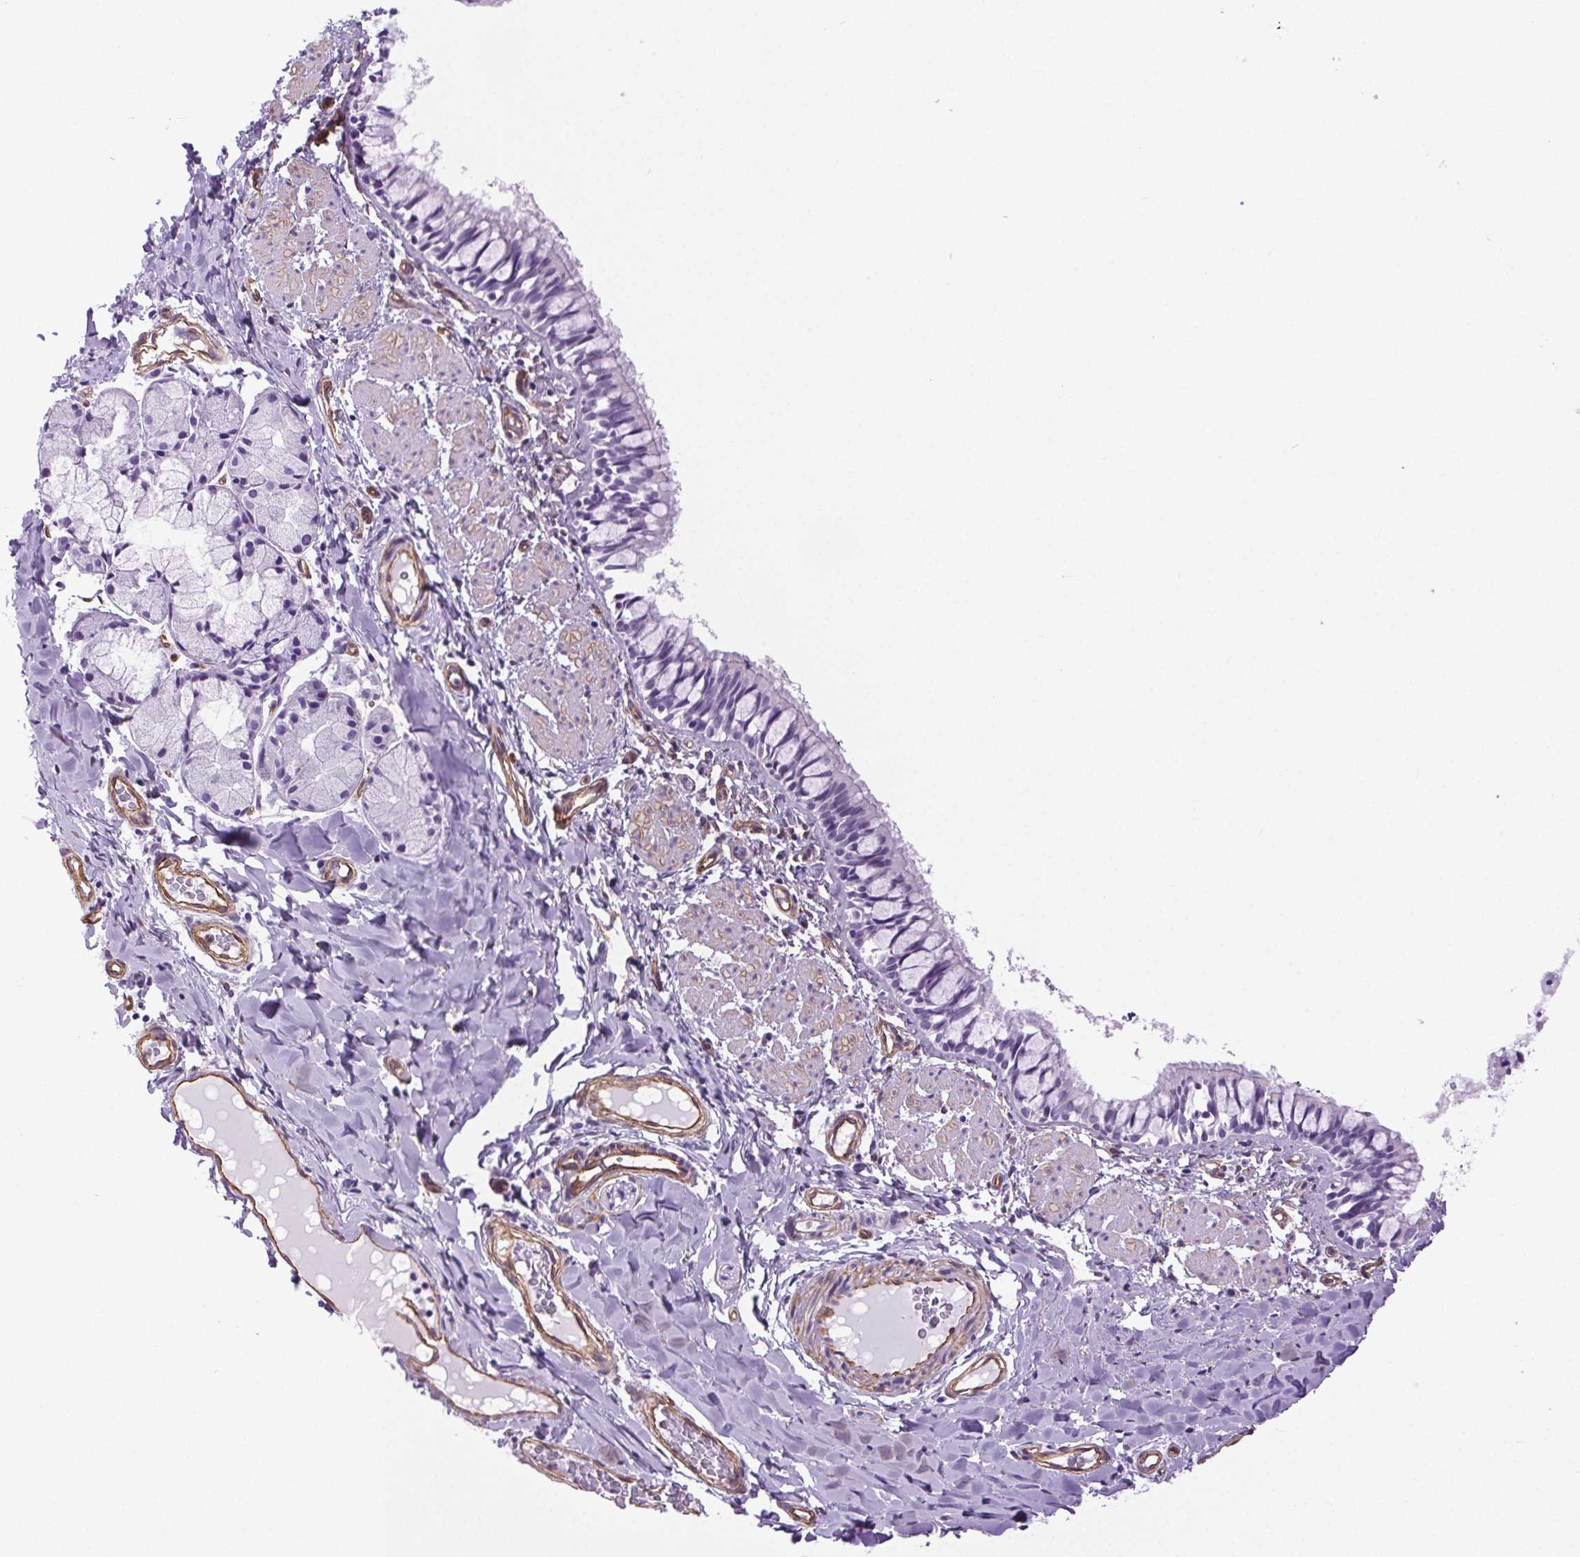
{"staining": {"intensity": "negative", "quantity": "none", "location": "none"}, "tissue": "bronchus", "cell_type": "Respiratory epithelial cells", "image_type": "normal", "snomed": [{"axis": "morphology", "description": "Normal tissue, NOS"}, {"axis": "topography", "description": "Bronchus"}], "caption": "DAB immunohistochemical staining of benign human bronchus exhibits no significant expression in respiratory epithelial cells.", "gene": "SHCBP1L", "patient": {"sex": "male", "age": 1}}